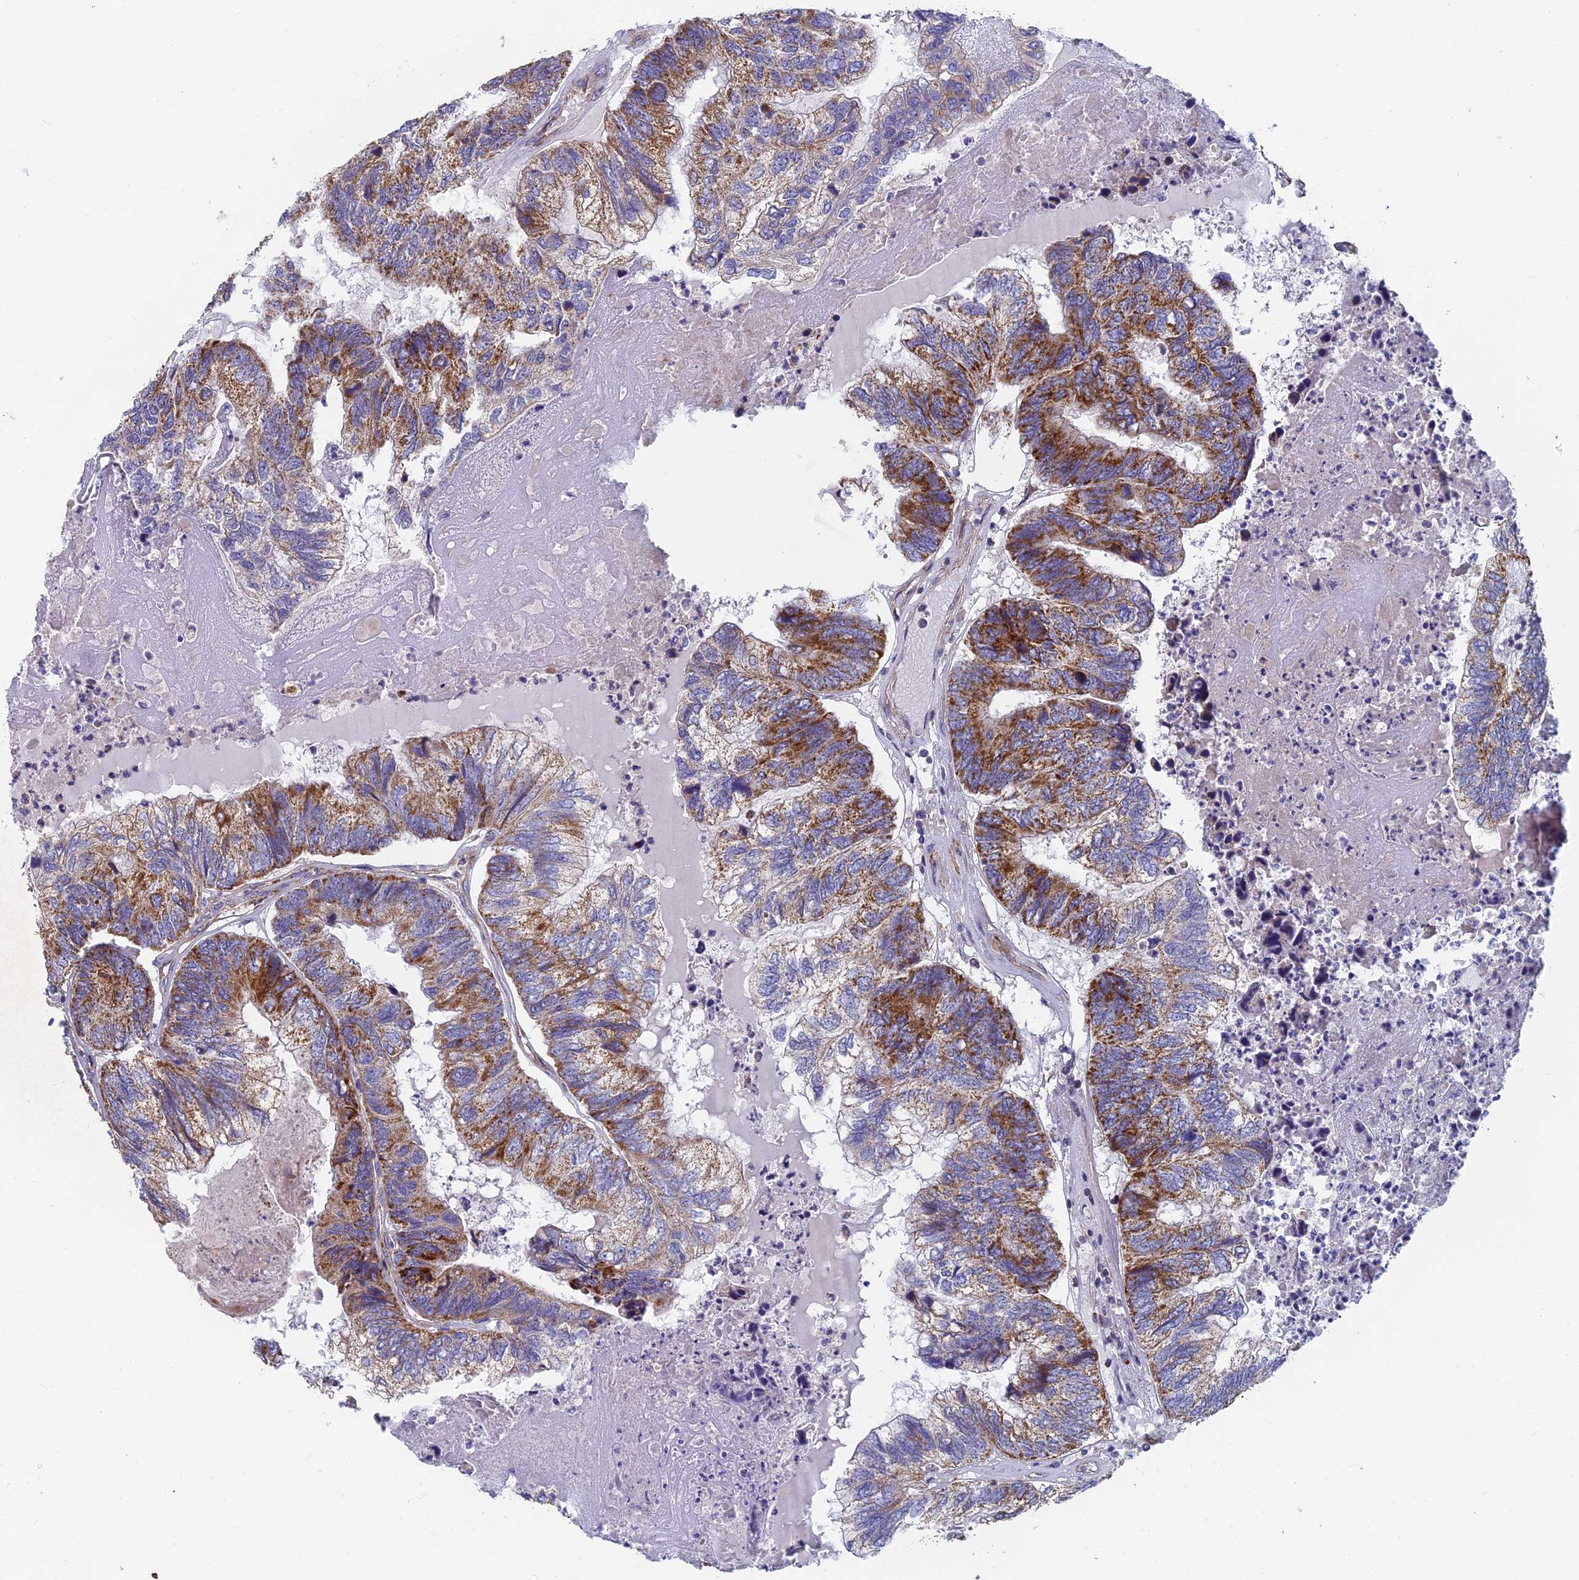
{"staining": {"intensity": "strong", "quantity": "25%-75%", "location": "cytoplasmic/membranous"}, "tissue": "colorectal cancer", "cell_type": "Tumor cells", "image_type": "cancer", "snomed": [{"axis": "morphology", "description": "Adenocarcinoma, NOS"}, {"axis": "topography", "description": "Colon"}], "caption": "Immunohistochemical staining of human colorectal cancer demonstrates high levels of strong cytoplasmic/membranous protein expression in about 25%-75% of tumor cells.", "gene": "MRPS9", "patient": {"sex": "female", "age": 67}}